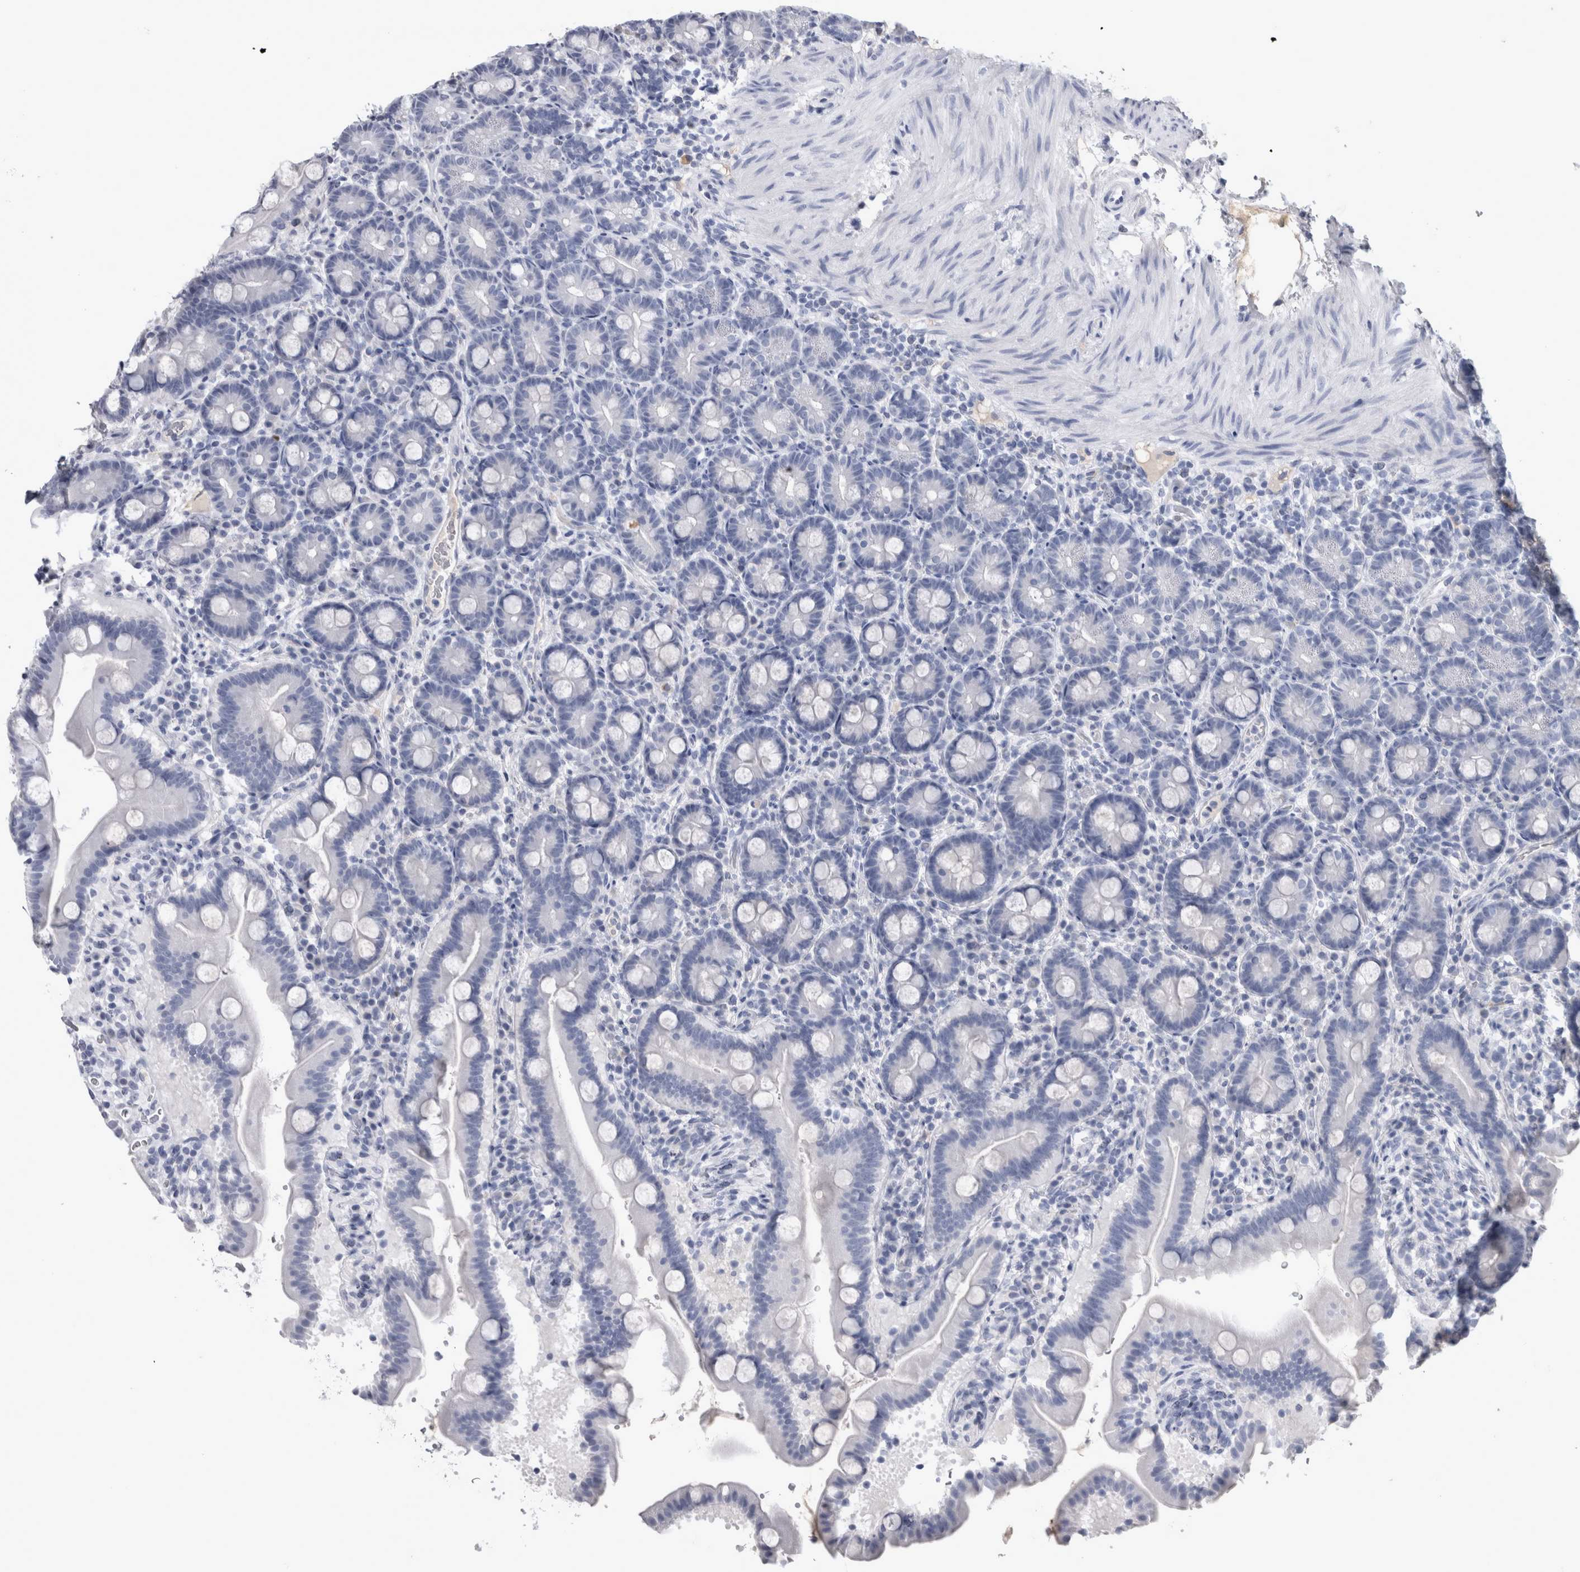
{"staining": {"intensity": "negative", "quantity": "none", "location": "none"}, "tissue": "duodenum", "cell_type": "Glandular cells", "image_type": "normal", "snomed": [{"axis": "morphology", "description": "Normal tissue, NOS"}, {"axis": "topography", "description": "Duodenum"}], "caption": "The immunohistochemistry (IHC) histopathology image has no significant expression in glandular cells of duodenum. (DAB (3,3'-diaminobenzidine) IHC, high magnification).", "gene": "PAX5", "patient": {"sex": "male", "age": 54}}